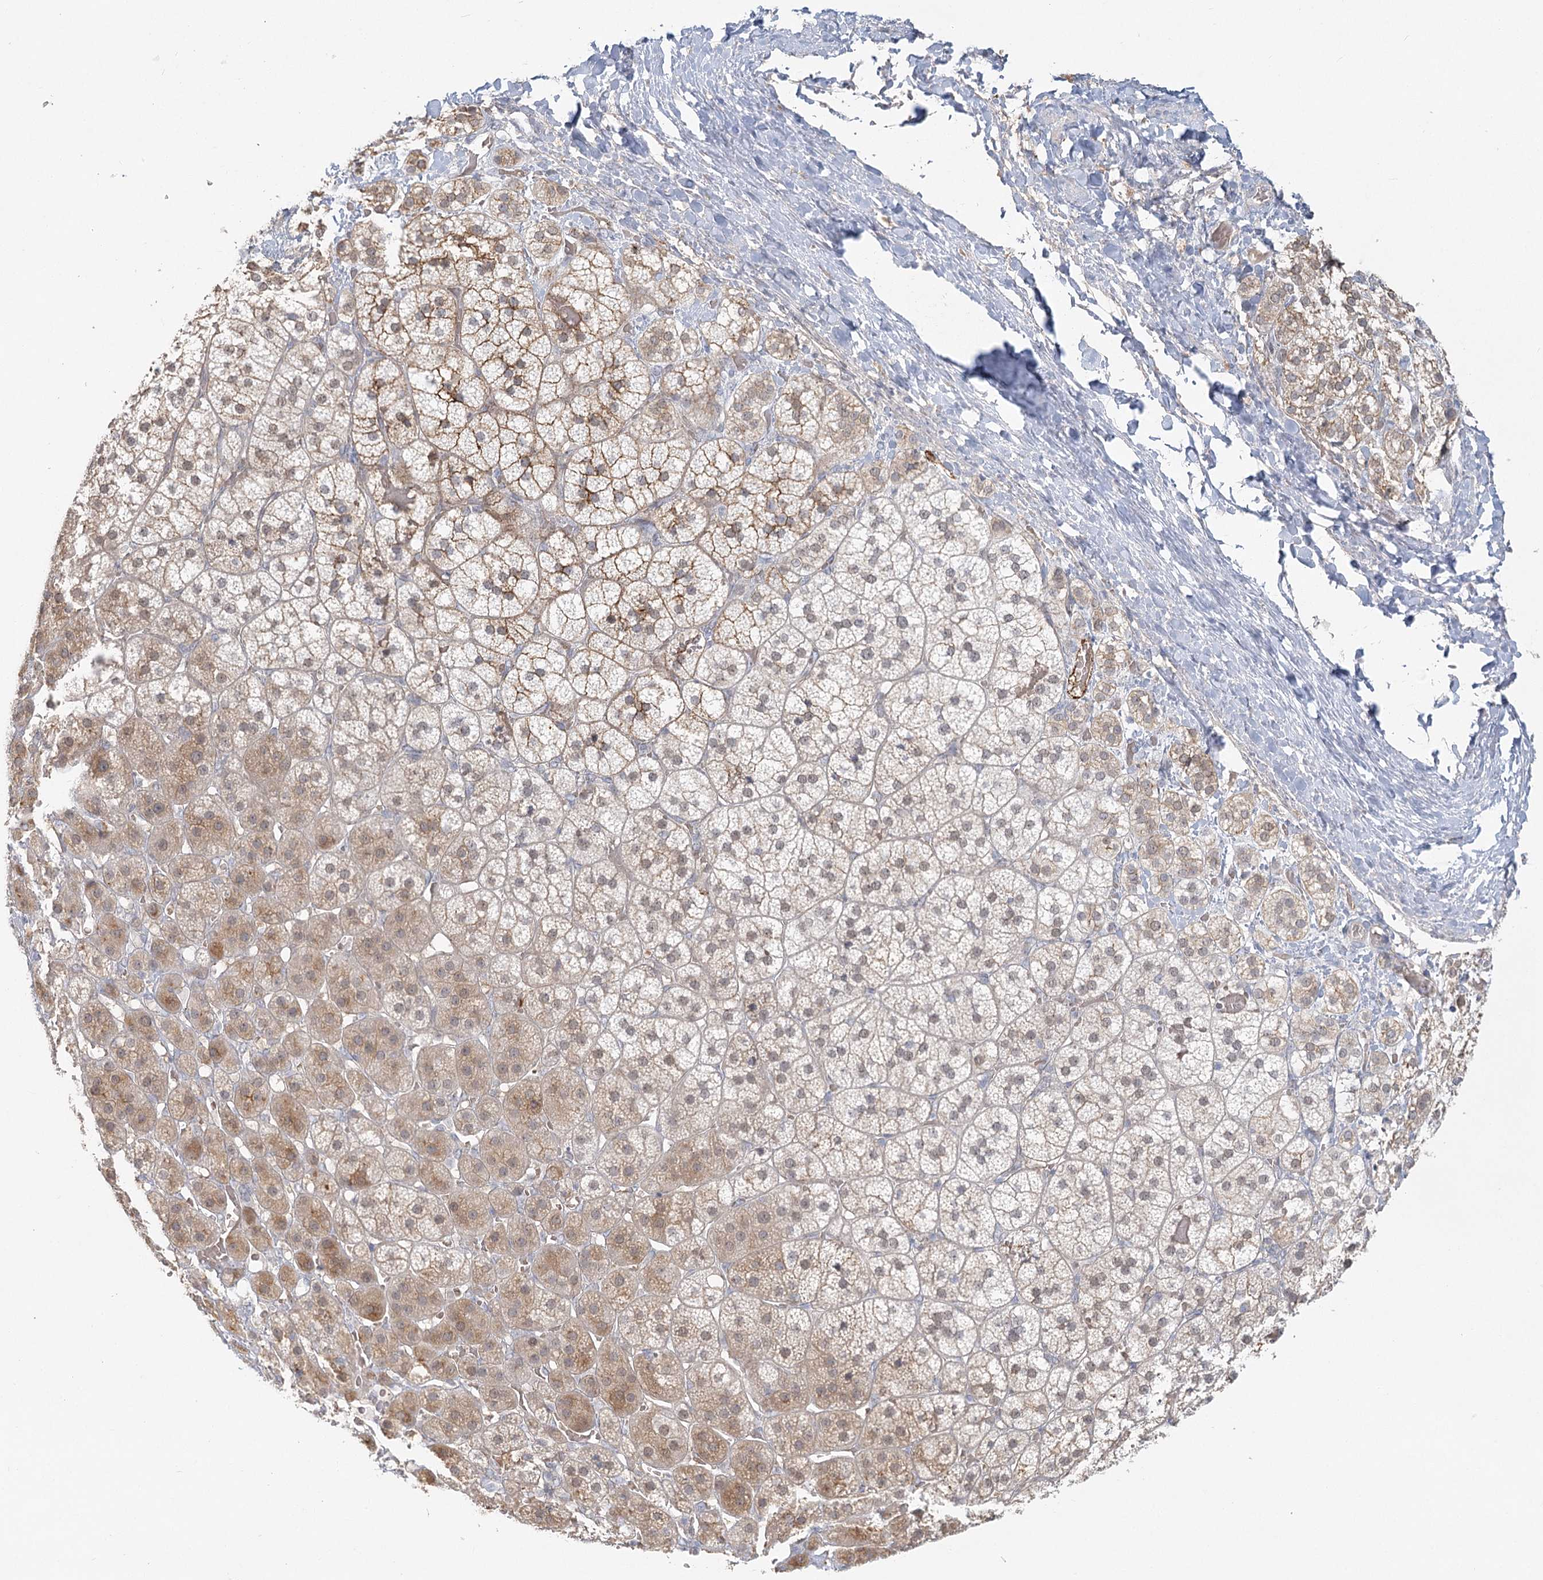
{"staining": {"intensity": "moderate", "quantity": ">75%", "location": "cytoplasmic/membranous"}, "tissue": "adrenal gland", "cell_type": "Glandular cells", "image_type": "normal", "snomed": [{"axis": "morphology", "description": "Normal tissue, NOS"}, {"axis": "topography", "description": "Adrenal gland"}], "caption": "DAB immunohistochemical staining of normal adrenal gland demonstrates moderate cytoplasmic/membranous protein staining in about >75% of glandular cells.", "gene": "KBTBD4", "patient": {"sex": "female", "age": 44}}